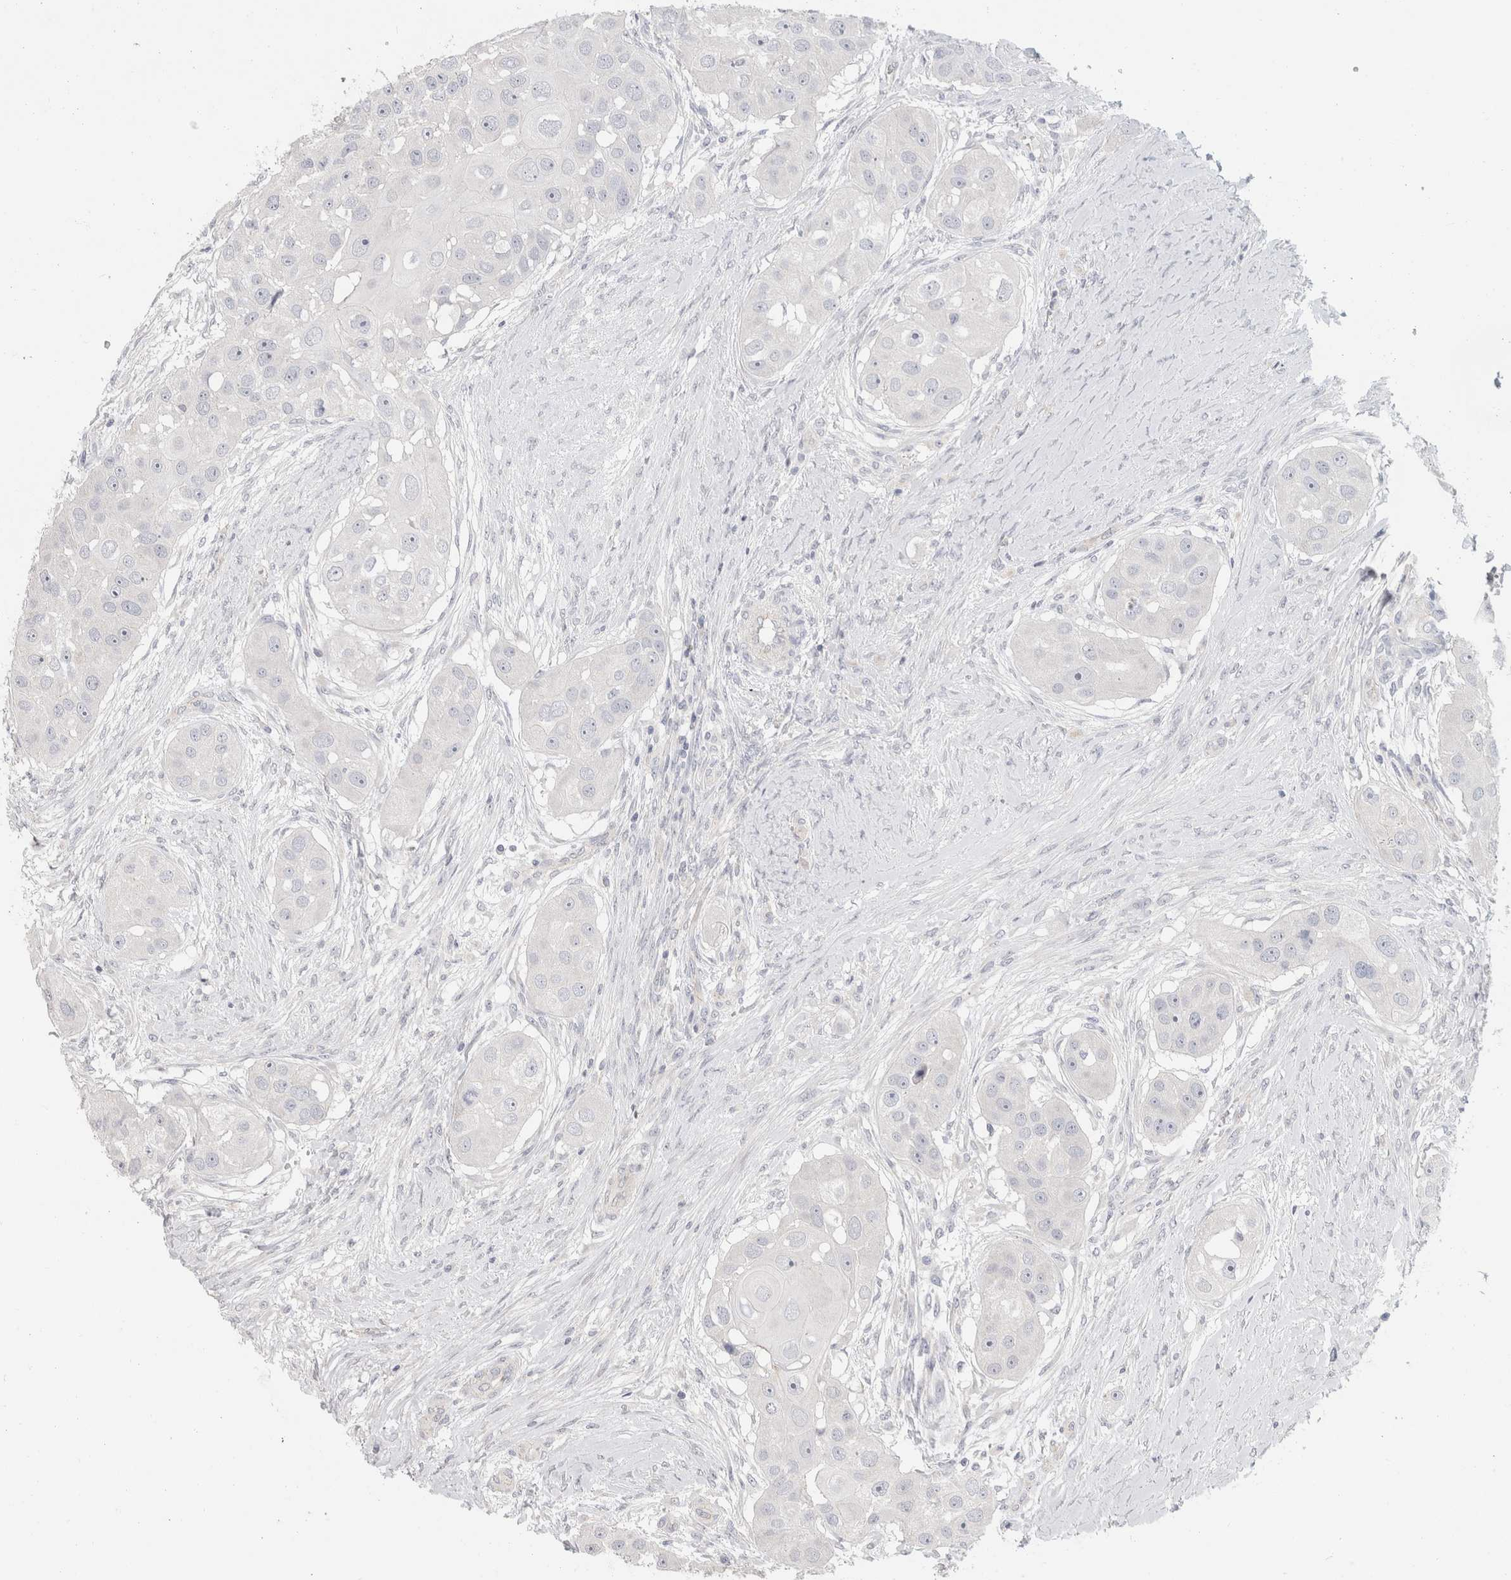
{"staining": {"intensity": "negative", "quantity": "none", "location": "none"}, "tissue": "head and neck cancer", "cell_type": "Tumor cells", "image_type": "cancer", "snomed": [{"axis": "morphology", "description": "Normal tissue, NOS"}, {"axis": "morphology", "description": "Squamous cell carcinoma, NOS"}, {"axis": "topography", "description": "Skeletal muscle"}, {"axis": "topography", "description": "Head-Neck"}], "caption": "Tumor cells show no significant positivity in head and neck cancer.", "gene": "AFP", "patient": {"sex": "male", "age": 51}}